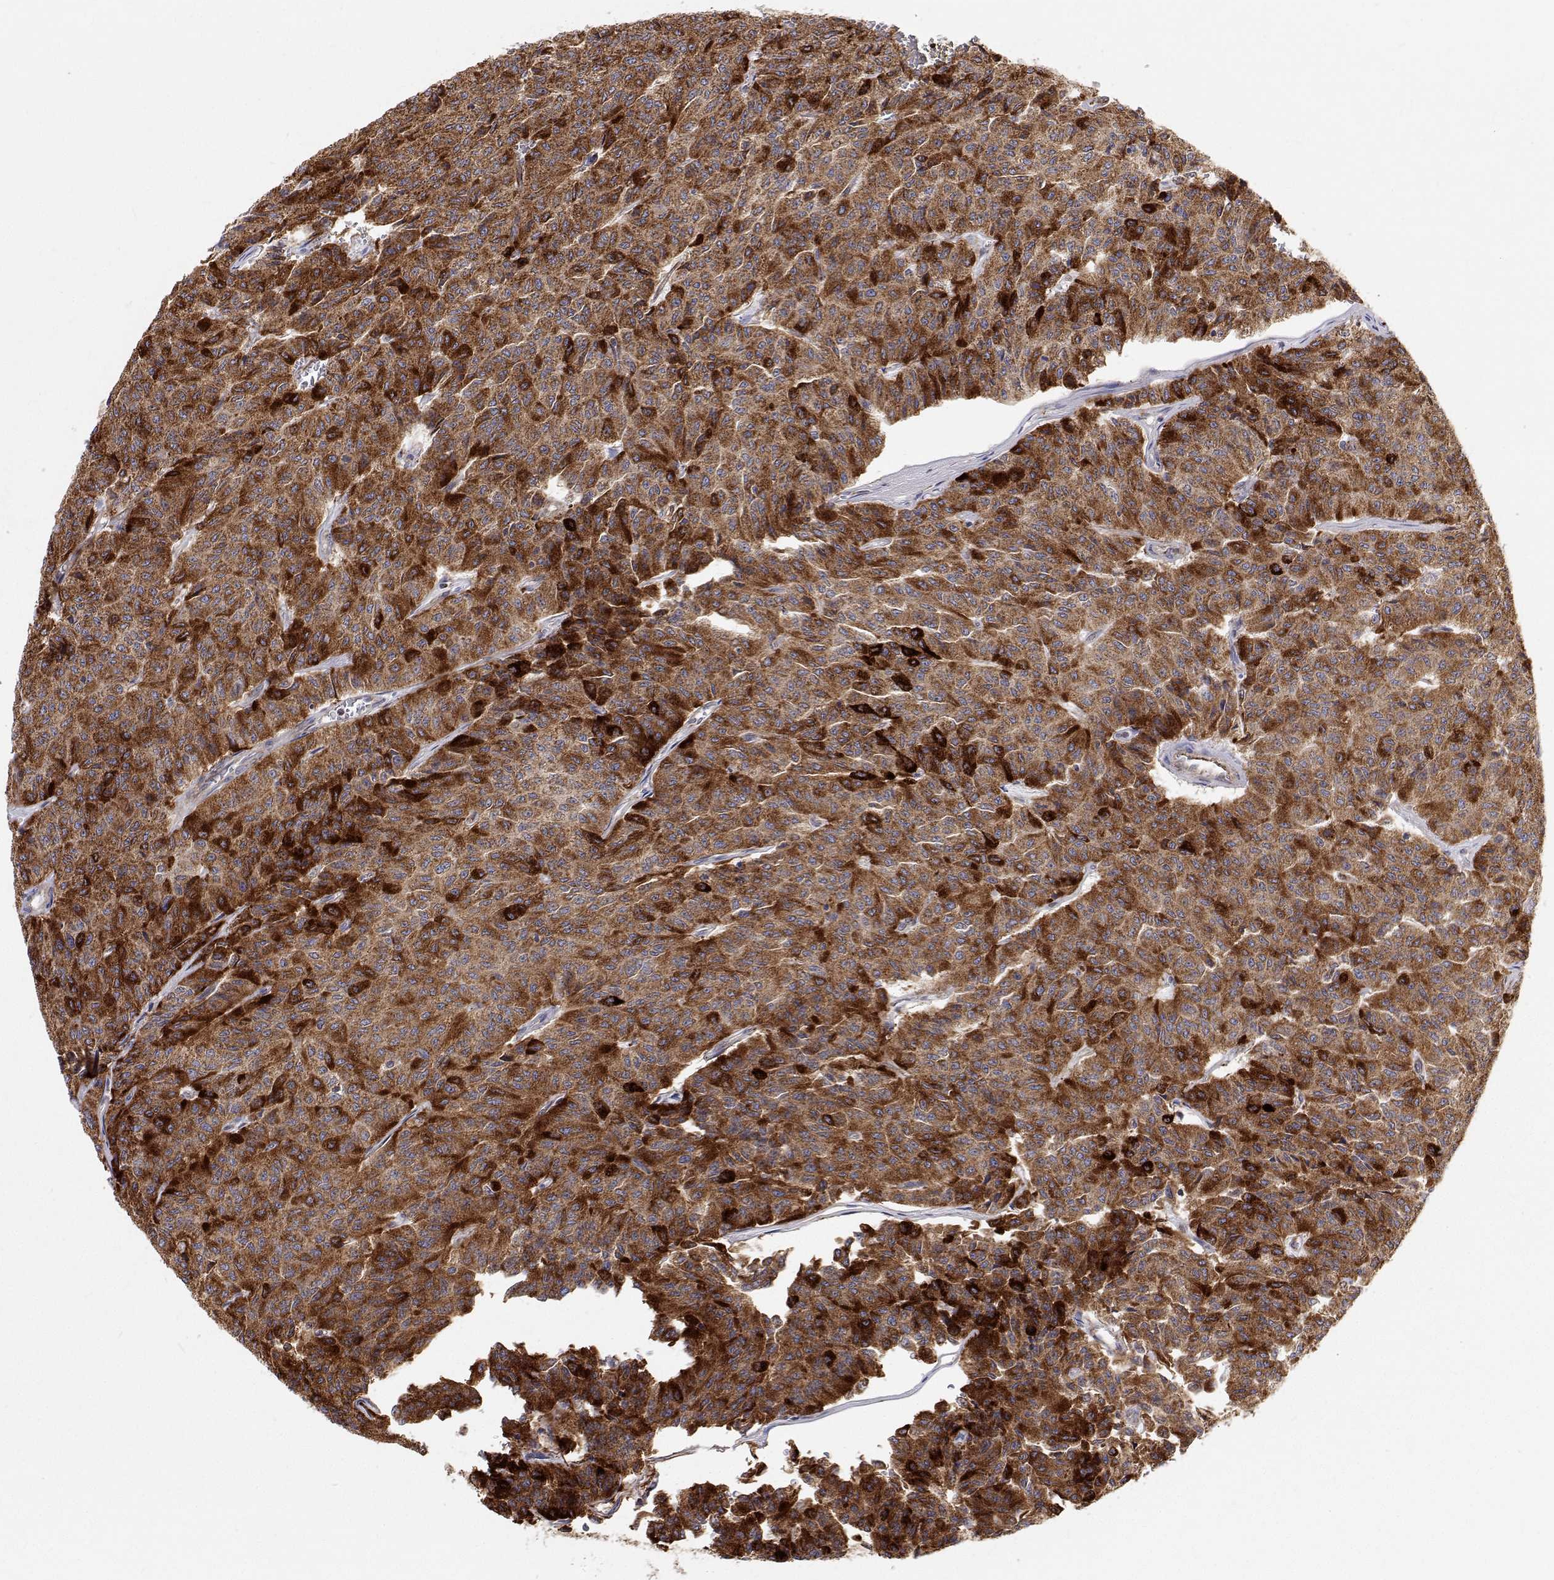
{"staining": {"intensity": "strong", "quantity": "25%-75%", "location": "cytoplasmic/membranous"}, "tissue": "carcinoid", "cell_type": "Tumor cells", "image_type": "cancer", "snomed": [{"axis": "morphology", "description": "Carcinoid, malignant, NOS"}, {"axis": "topography", "description": "Lung"}], "caption": "Approximately 25%-75% of tumor cells in malignant carcinoid demonstrate strong cytoplasmic/membranous protein staining as visualized by brown immunohistochemical staining.", "gene": "SPICE1", "patient": {"sex": "male", "age": 71}}